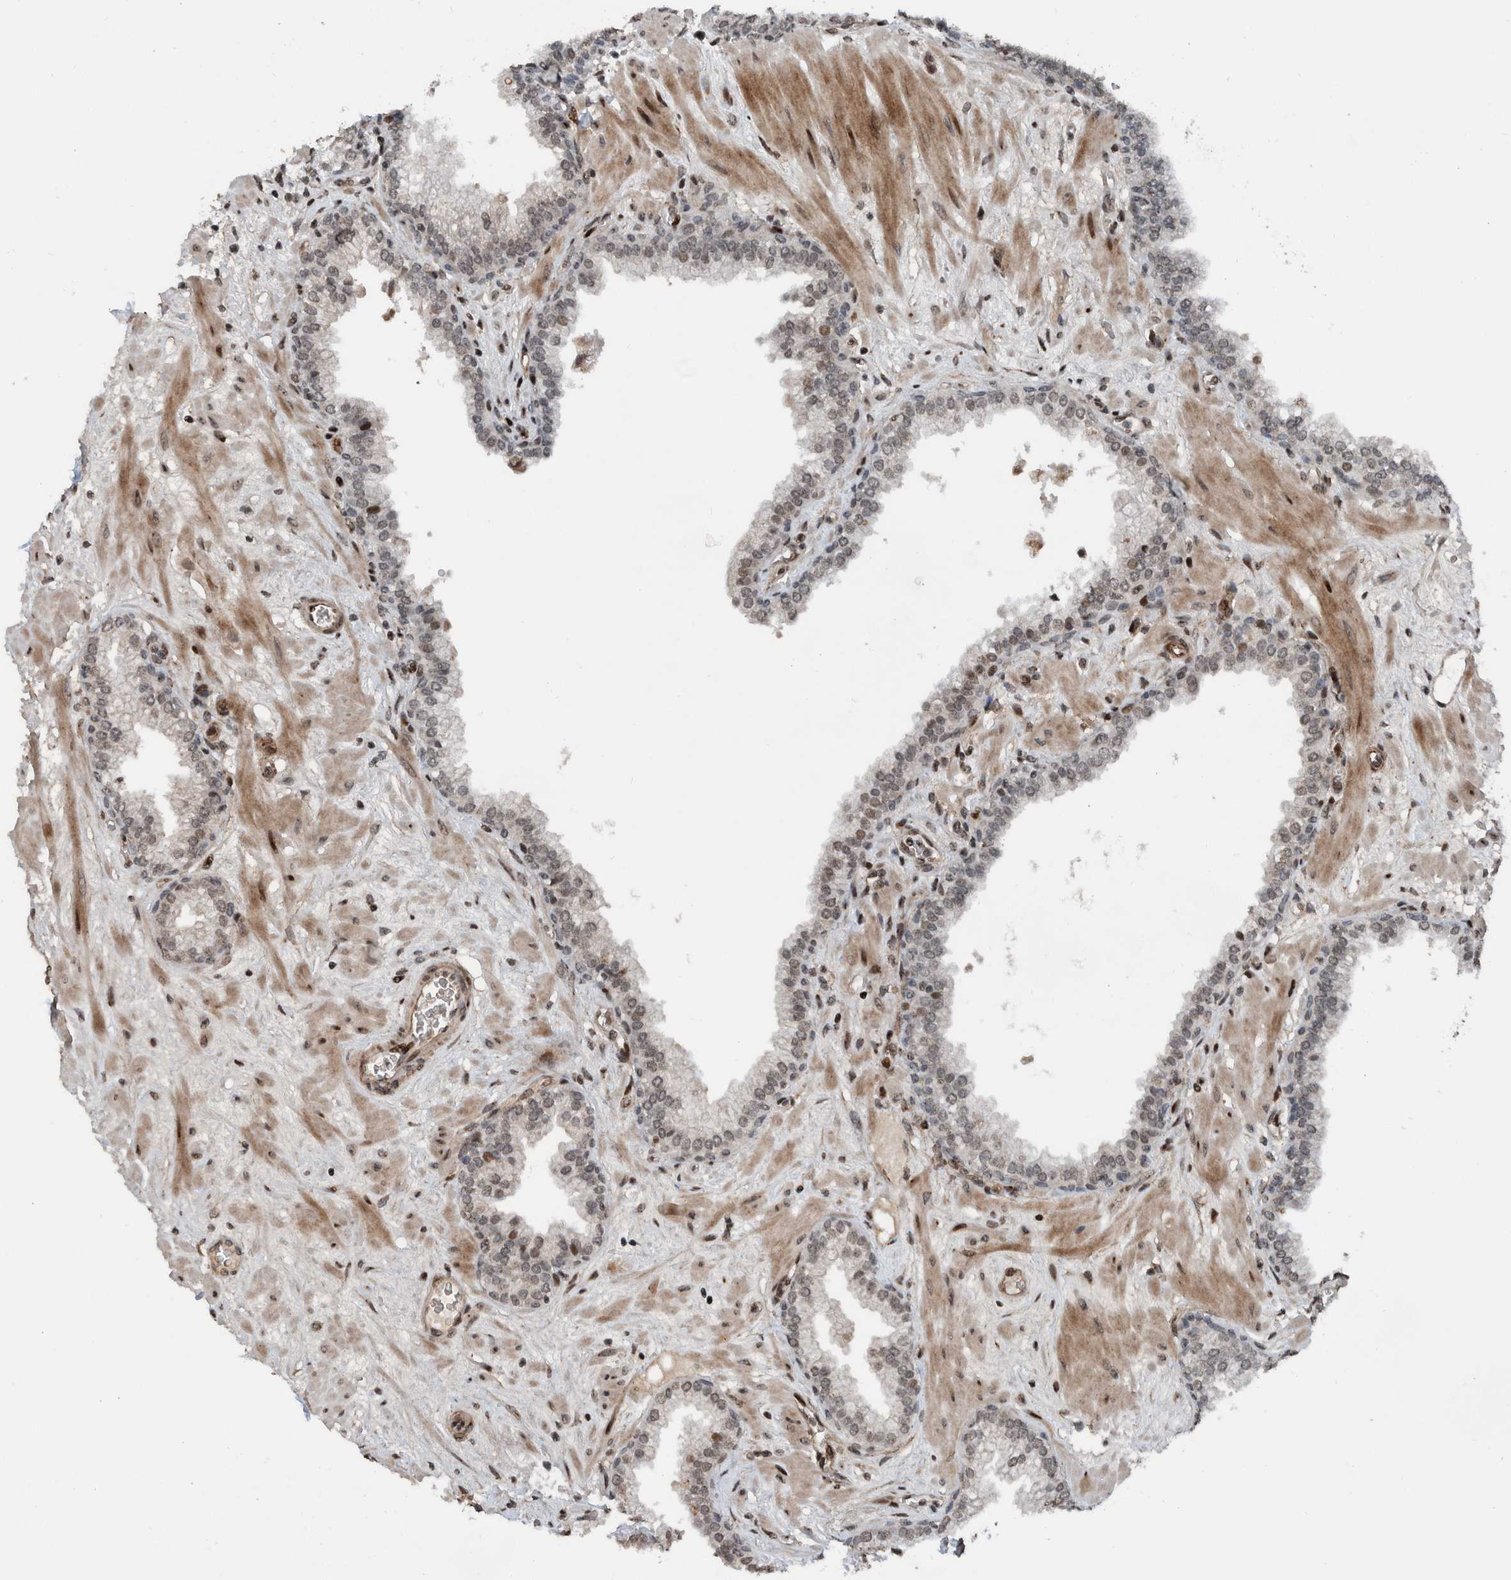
{"staining": {"intensity": "weak", "quantity": "25%-75%", "location": "nuclear"}, "tissue": "prostate", "cell_type": "Glandular cells", "image_type": "normal", "snomed": [{"axis": "morphology", "description": "Normal tissue, NOS"}, {"axis": "morphology", "description": "Urothelial carcinoma, Low grade"}, {"axis": "topography", "description": "Urinary bladder"}, {"axis": "topography", "description": "Prostate"}], "caption": "Immunohistochemical staining of normal human prostate displays low levels of weak nuclear positivity in approximately 25%-75% of glandular cells.", "gene": "ZNF366", "patient": {"sex": "male", "age": 60}}